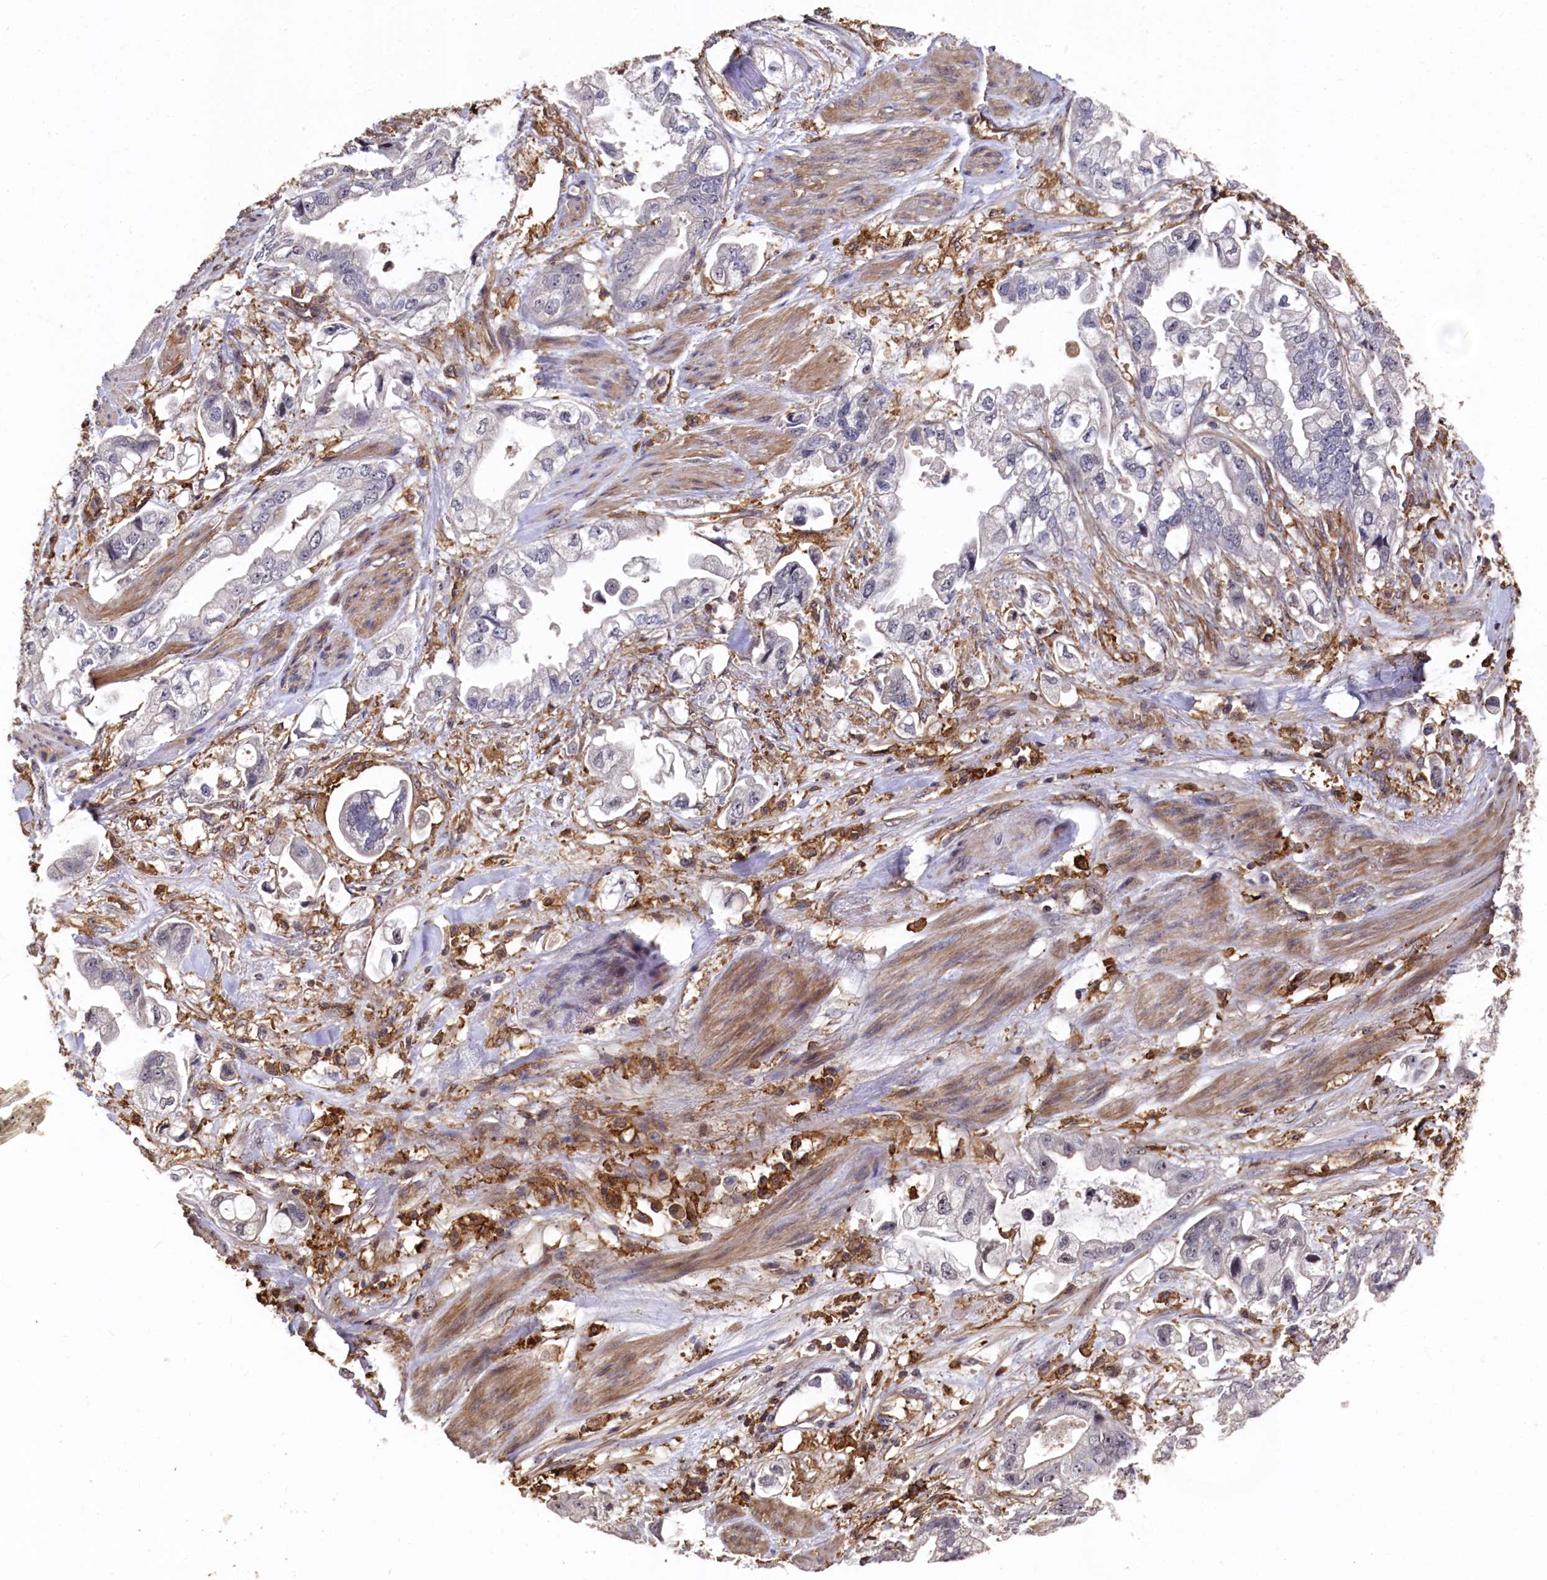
{"staining": {"intensity": "negative", "quantity": "none", "location": "none"}, "tissue": "stomach cancer", "cell_type": "Tumor cells", "image_type": "cancer", "snomed": [{"axis": "morphology", "description": "Adenocarcinoma, NOS"}, {"axis": "topography", "description": "Stomach"}], "caption": "The IHC image has no significant staining in tumor cells of stomach adenocarcinoma tissue.", "gene": "PLEKHO2", "patient": {"sex": "male", "age": 62}}